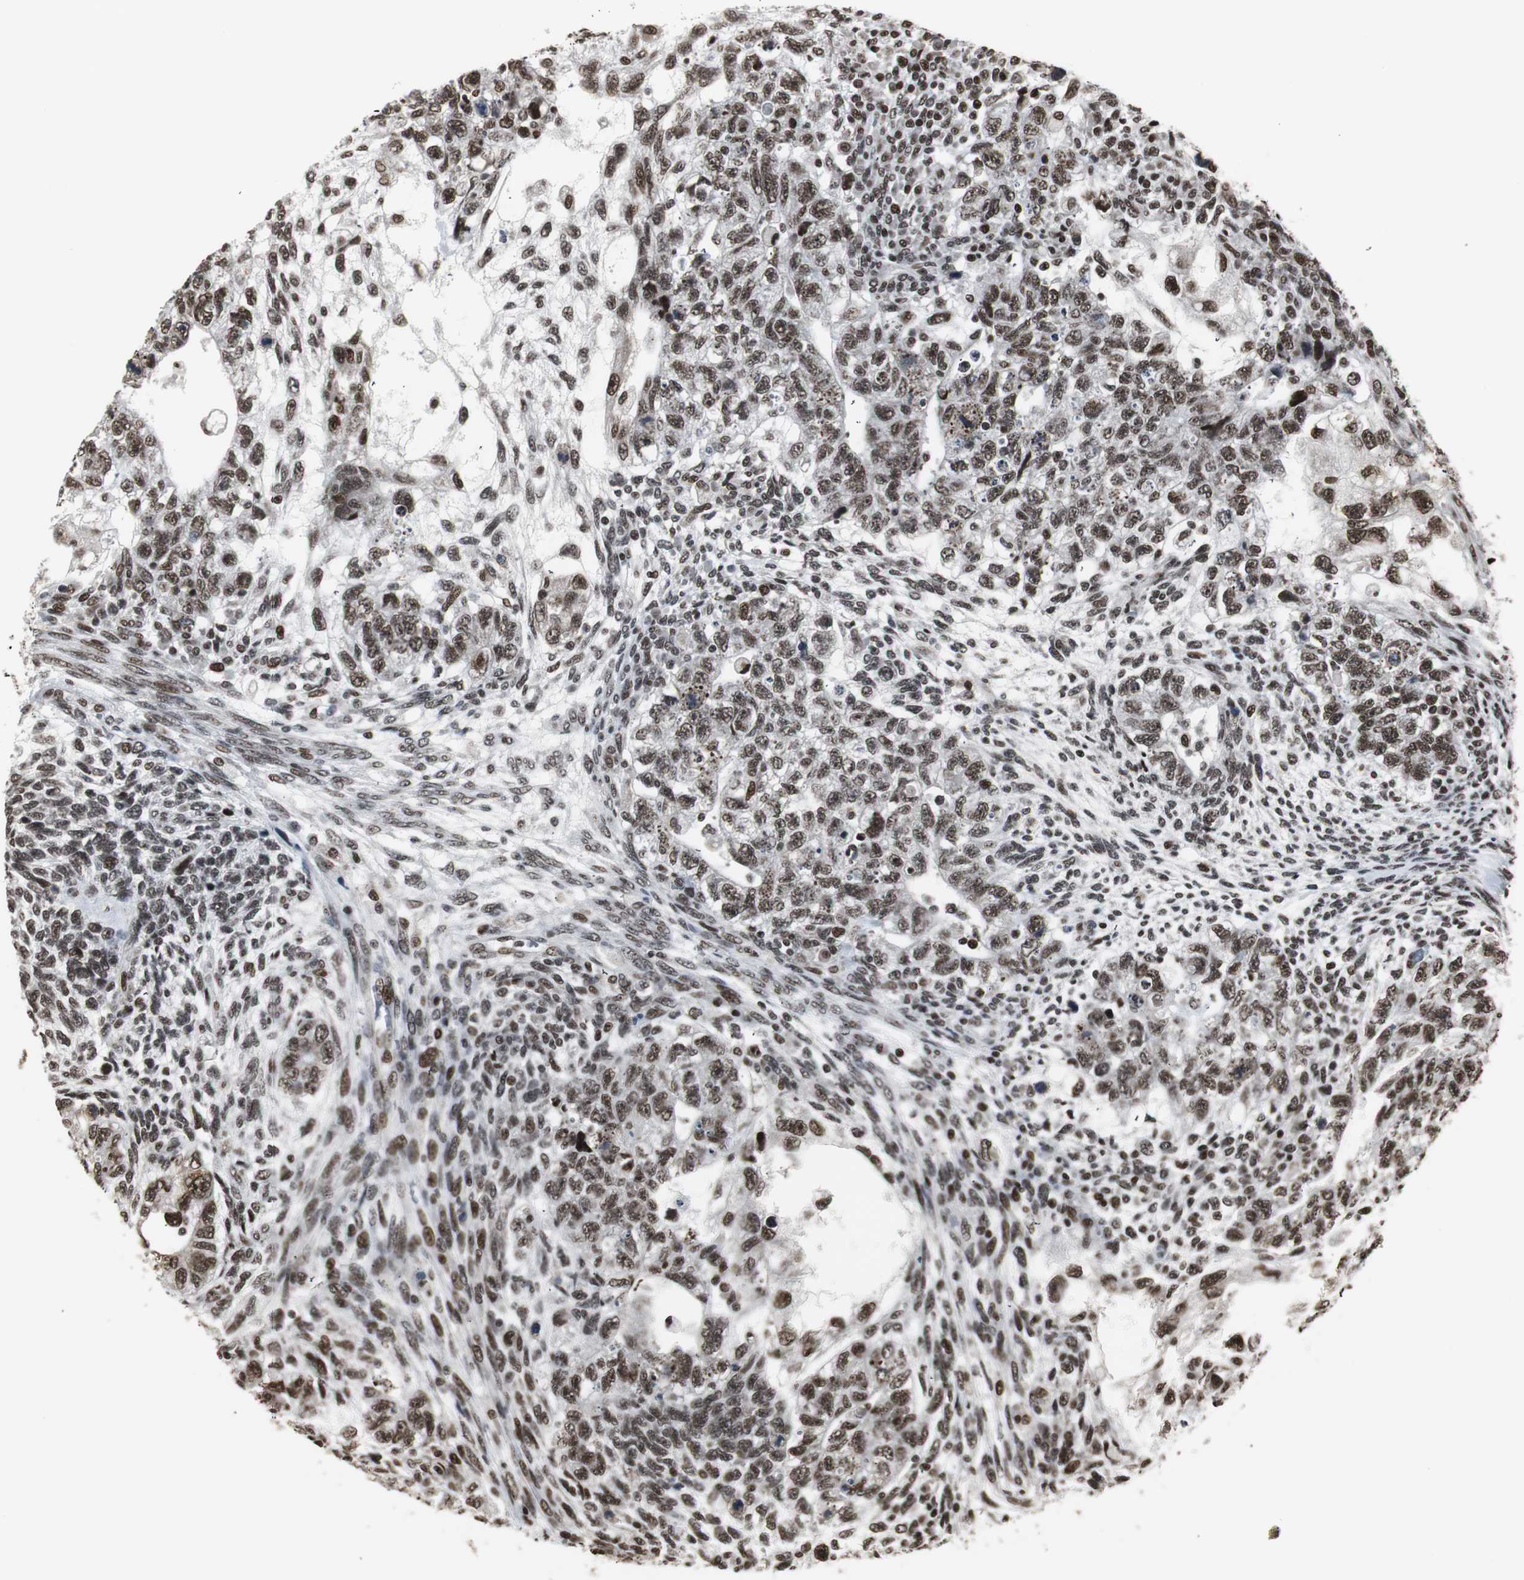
{"staining": {"intensity": "strong", "quantity": ">75%", "location": "nuclear"}, "tissue": "testis cancer", "cell_type": "Tumor cells", "image_type": "cancer", "snomed": [{"axis": "morphology", "description": "Normal tissue, NOS"}, {"axis": "morphology", "description": "Carcinoma, Embryonal, NOS"}, {"axis": "topography", "description": "Testis"}], "caption": "The histopathology image demonstrates staining of embryonal carcinoma (testis), revealing strong nuclear protein expression (brown color) within tumor cells.", "gene": "PARN", "patient": {"sex": "male", "age": 36}}